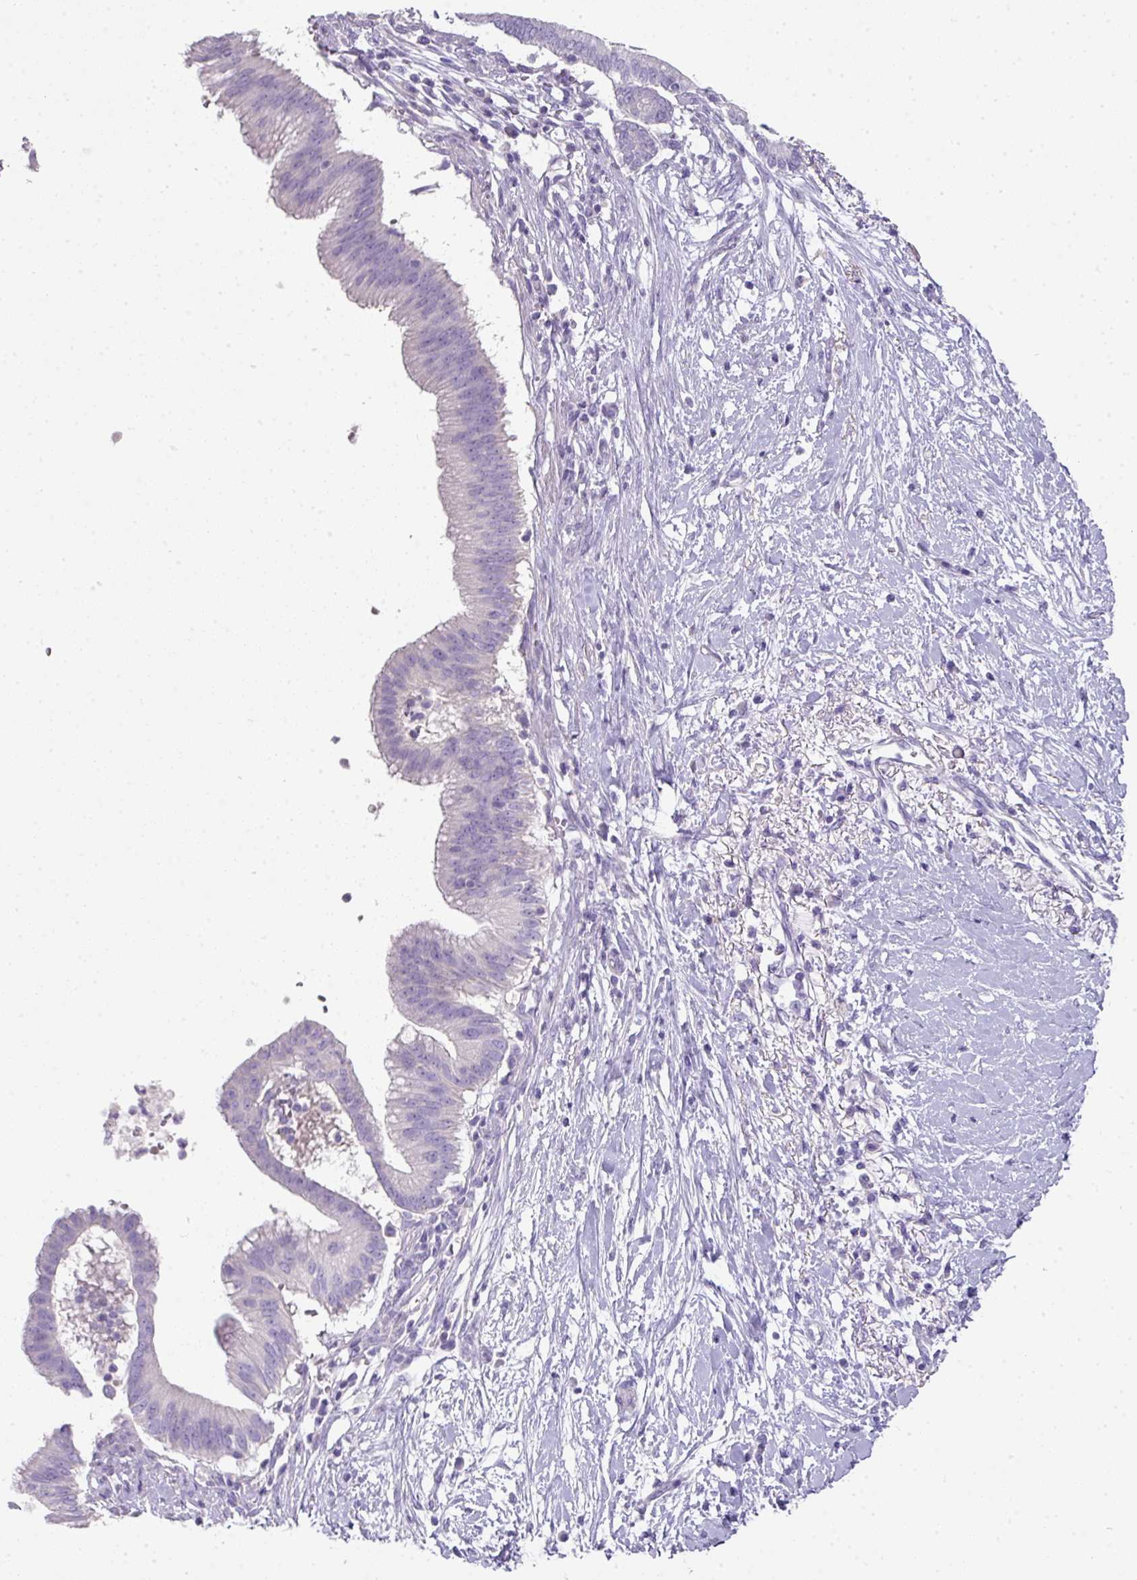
{"staining": {"intensity": "negative", "quantity": "none", "location": "none"}, "tissue": "pancreatic cancer", "cell_type": "Tumor cells", "image_type": "cancer", "snomed": [{"axis": "morphology", "description": "Adenocarcinoma, NOS"}, {"axis": "topography", "description": "Pancreas"}], "caption": "IHC of human adenocarcinoma (pancreatic) shows no expression in tumor cells.", "gene": "GLI4", "patient": {"sex": "male", "age": 68}}